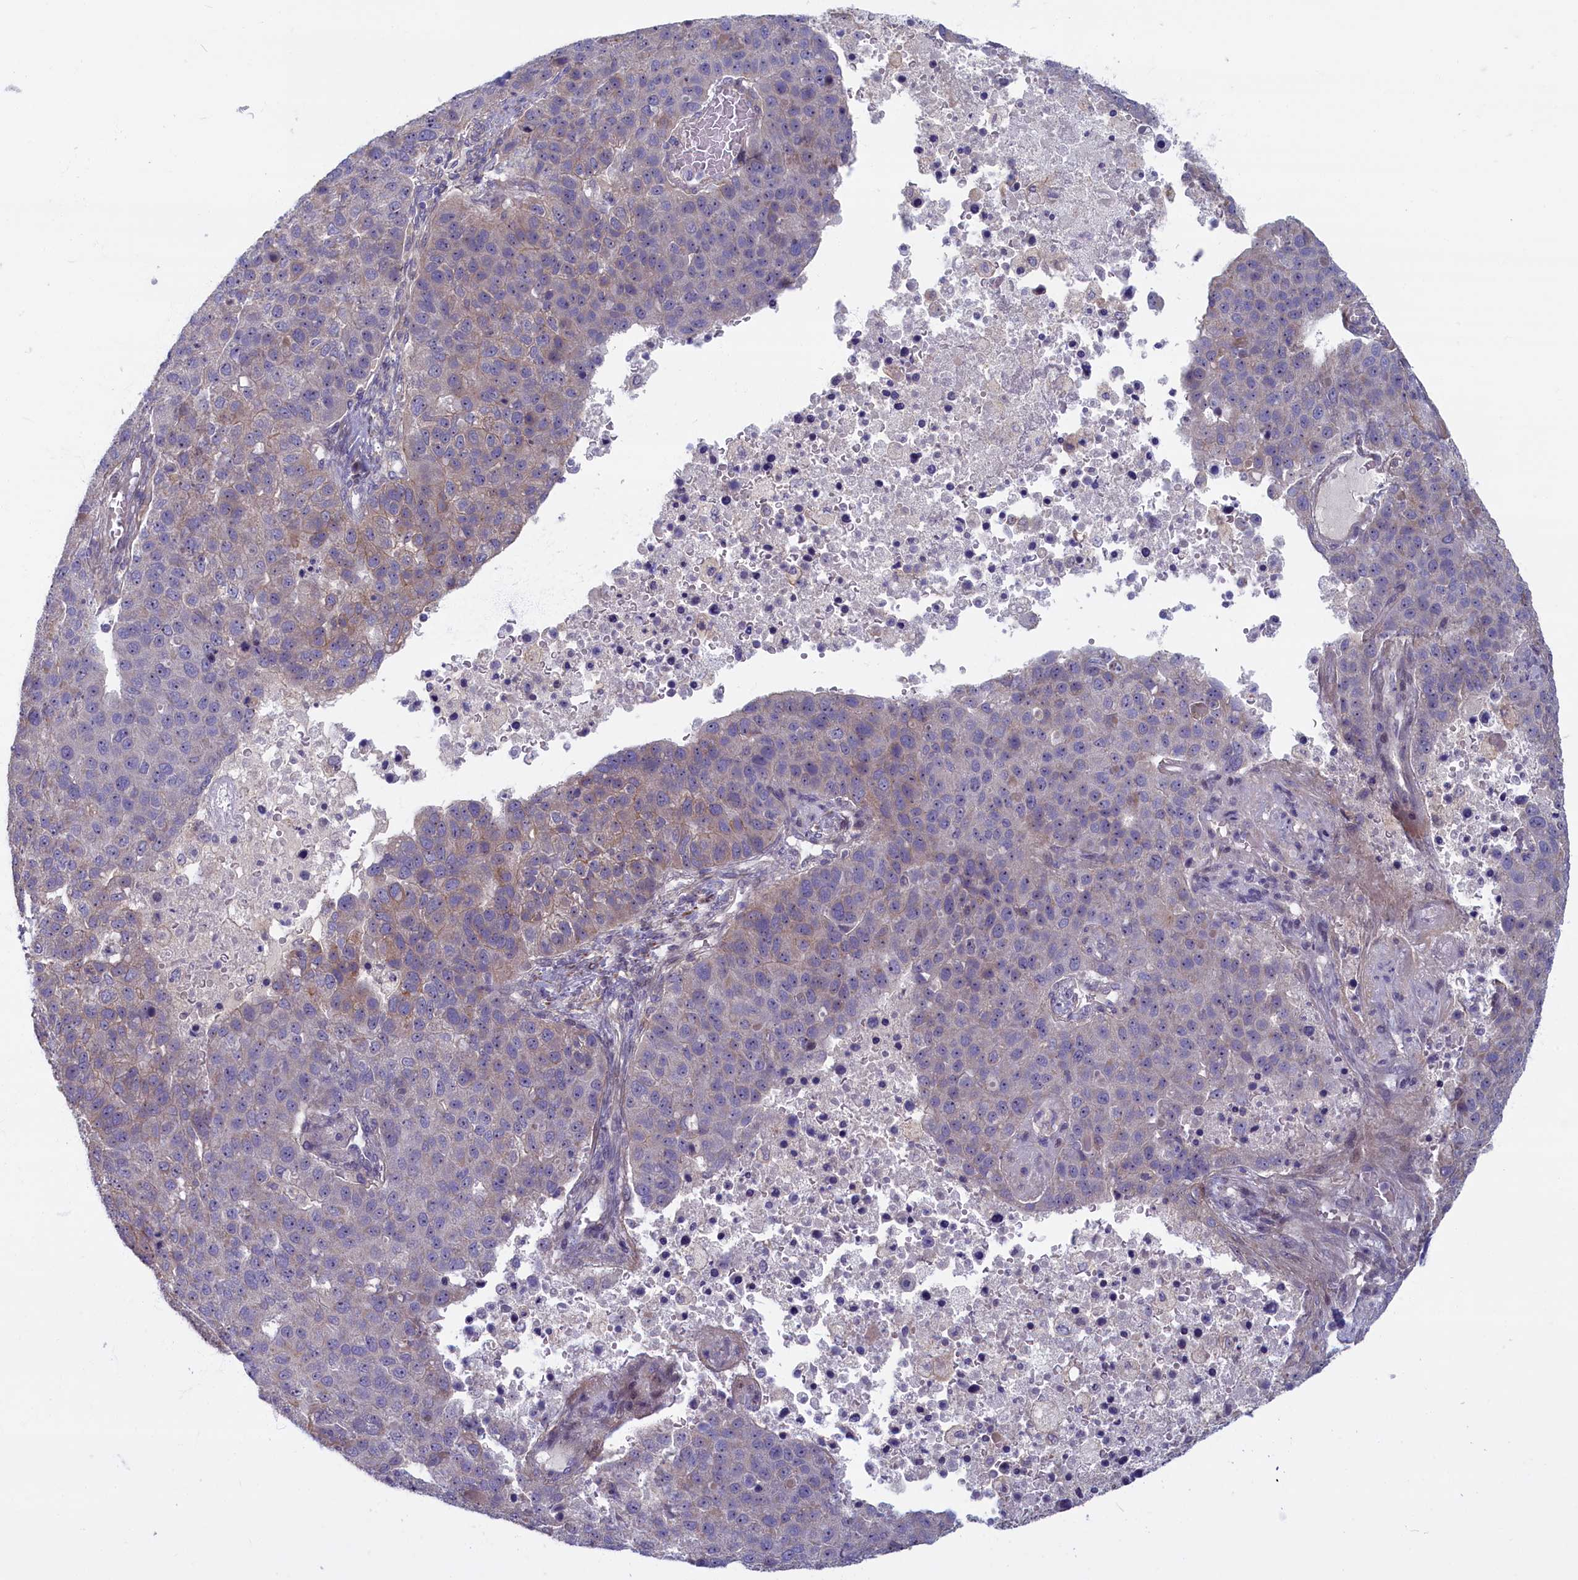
{"staining": {"intensity": "weak", "quantity": "<25%", "location": "cytoplasmic/membranous"}, "tissue": "pancreatic cancer", "cell_type": "Tumor cells", "image_type": "cancer", "snomed": [{"axis": "morphology", "description": "Adenocarcinoma, NOS"}, {"axis": "topography", "description": "Pancreas"}], "caption": "Immunohistochemistry image of neoplastic tissue: human pancreatic adenocarcinoma stained with DAB (3,3'-diaminobenzidine) shows no significant protein positivity in tumor cells.", "gene": "TRPM4", "patient": {"sex": "female", "age": 61}}